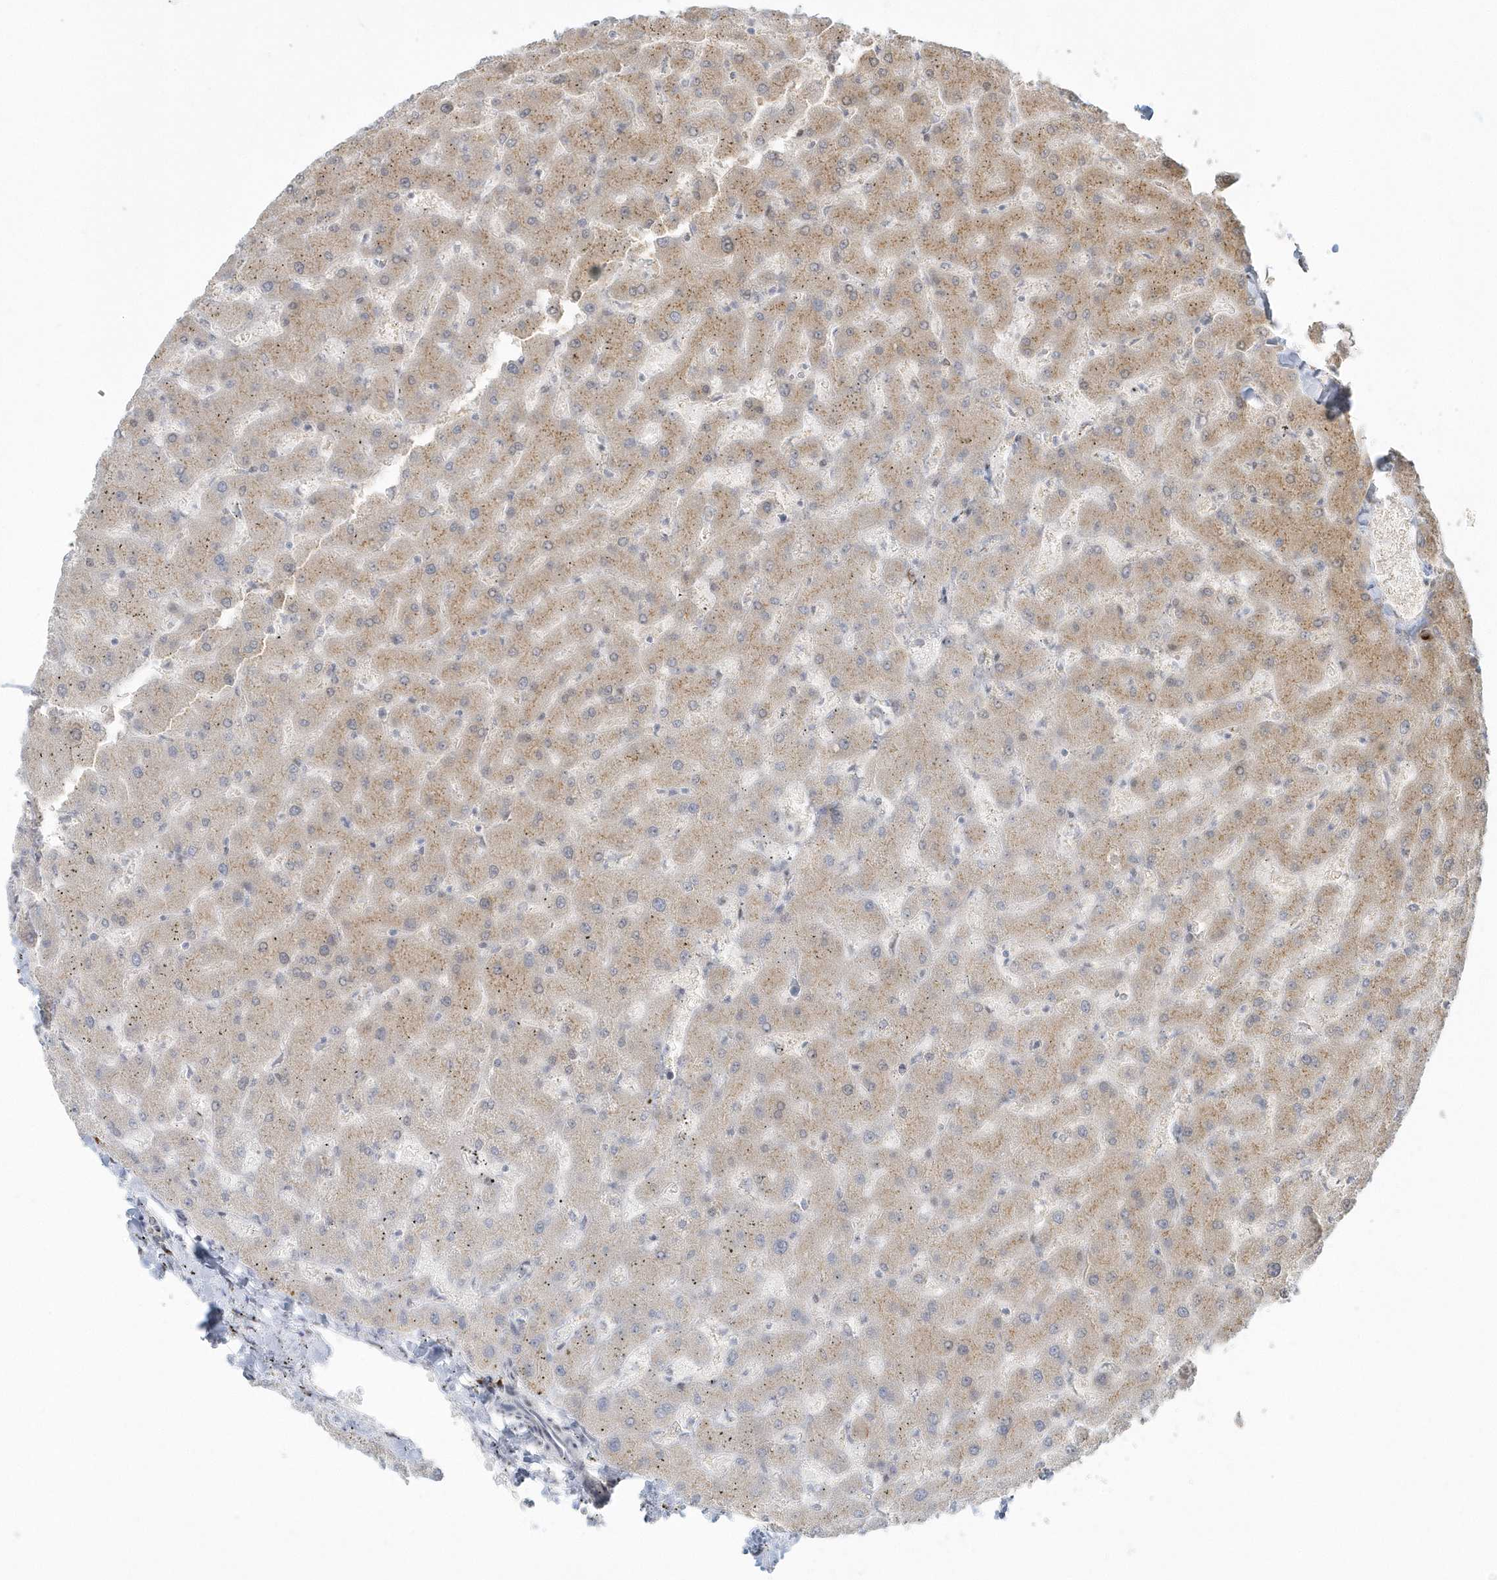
{"staining": {"intensity": "negative", "quantity": "none", "location": "none"}, "tissue": "liver", "cell_type": "Cholangiocytes", "image_type": "normal", "snomed": [{"axis": "morphology", "description": "Normal tissue, NOS"}, {"axis": "topography", "description": "Liver"}], "caption": "This is a micrograph of immunohistochemistry staining of unremarkable liver, which shows no staining in cholangiocytes.", "gene": "DHFR", "patient": {"sex": "female", "age": 63}}